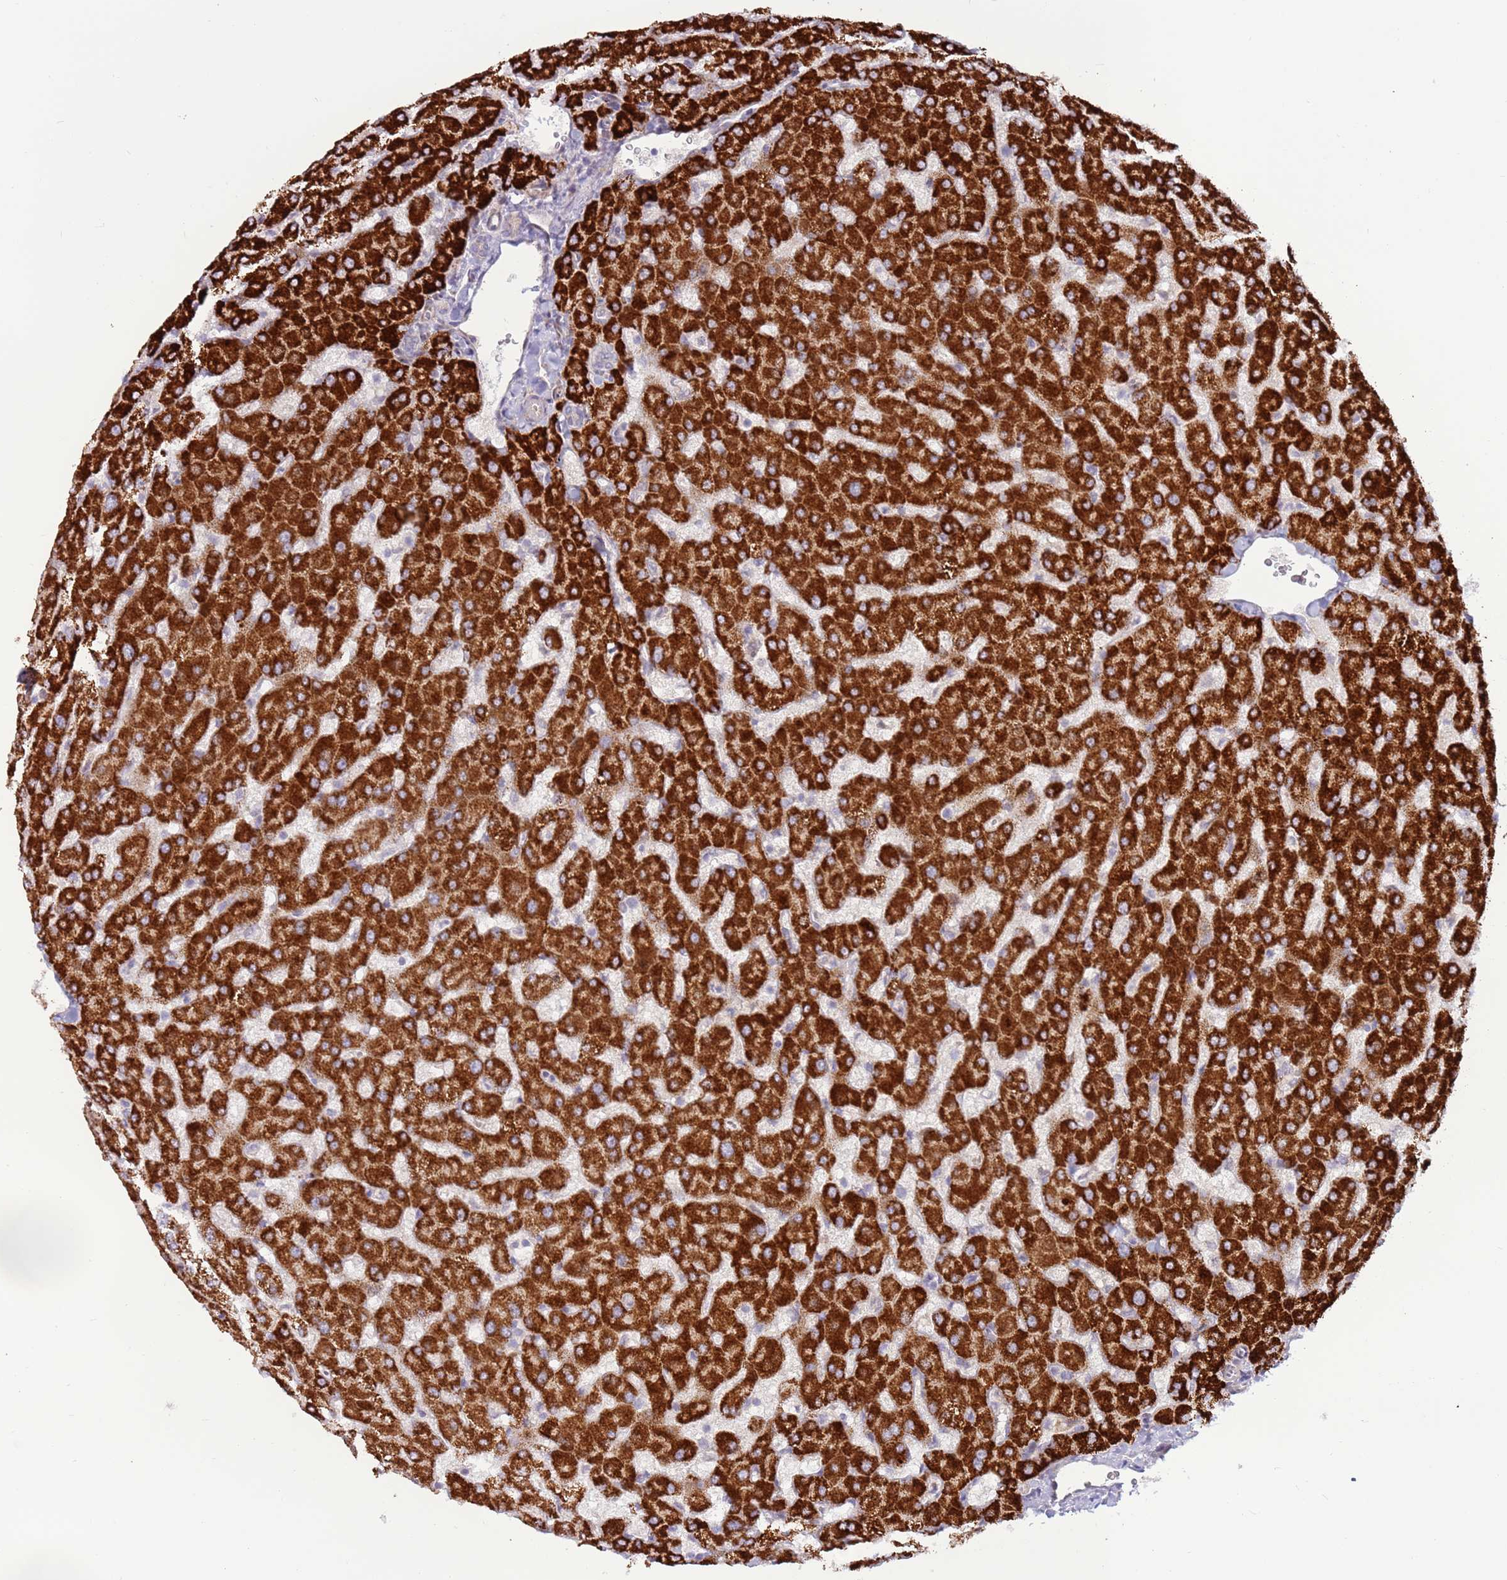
{"staining": {"intensity": "negative", "quantity": "none", "location": "none"}, "tissue": "liver", "cell_type": "Cholangiocytes", "image_type": "normal", "snomed": [{"axis": "morphology", "description": "Normal tissue, NOS"}, {"axis": "topography", "description": "Liver"}], "caption": "Histopathology image shows no significant protein expression in cholangiocytes of benign liver.", "gene": "LGI4", "patient": {"sex": "female", "age": 63}}